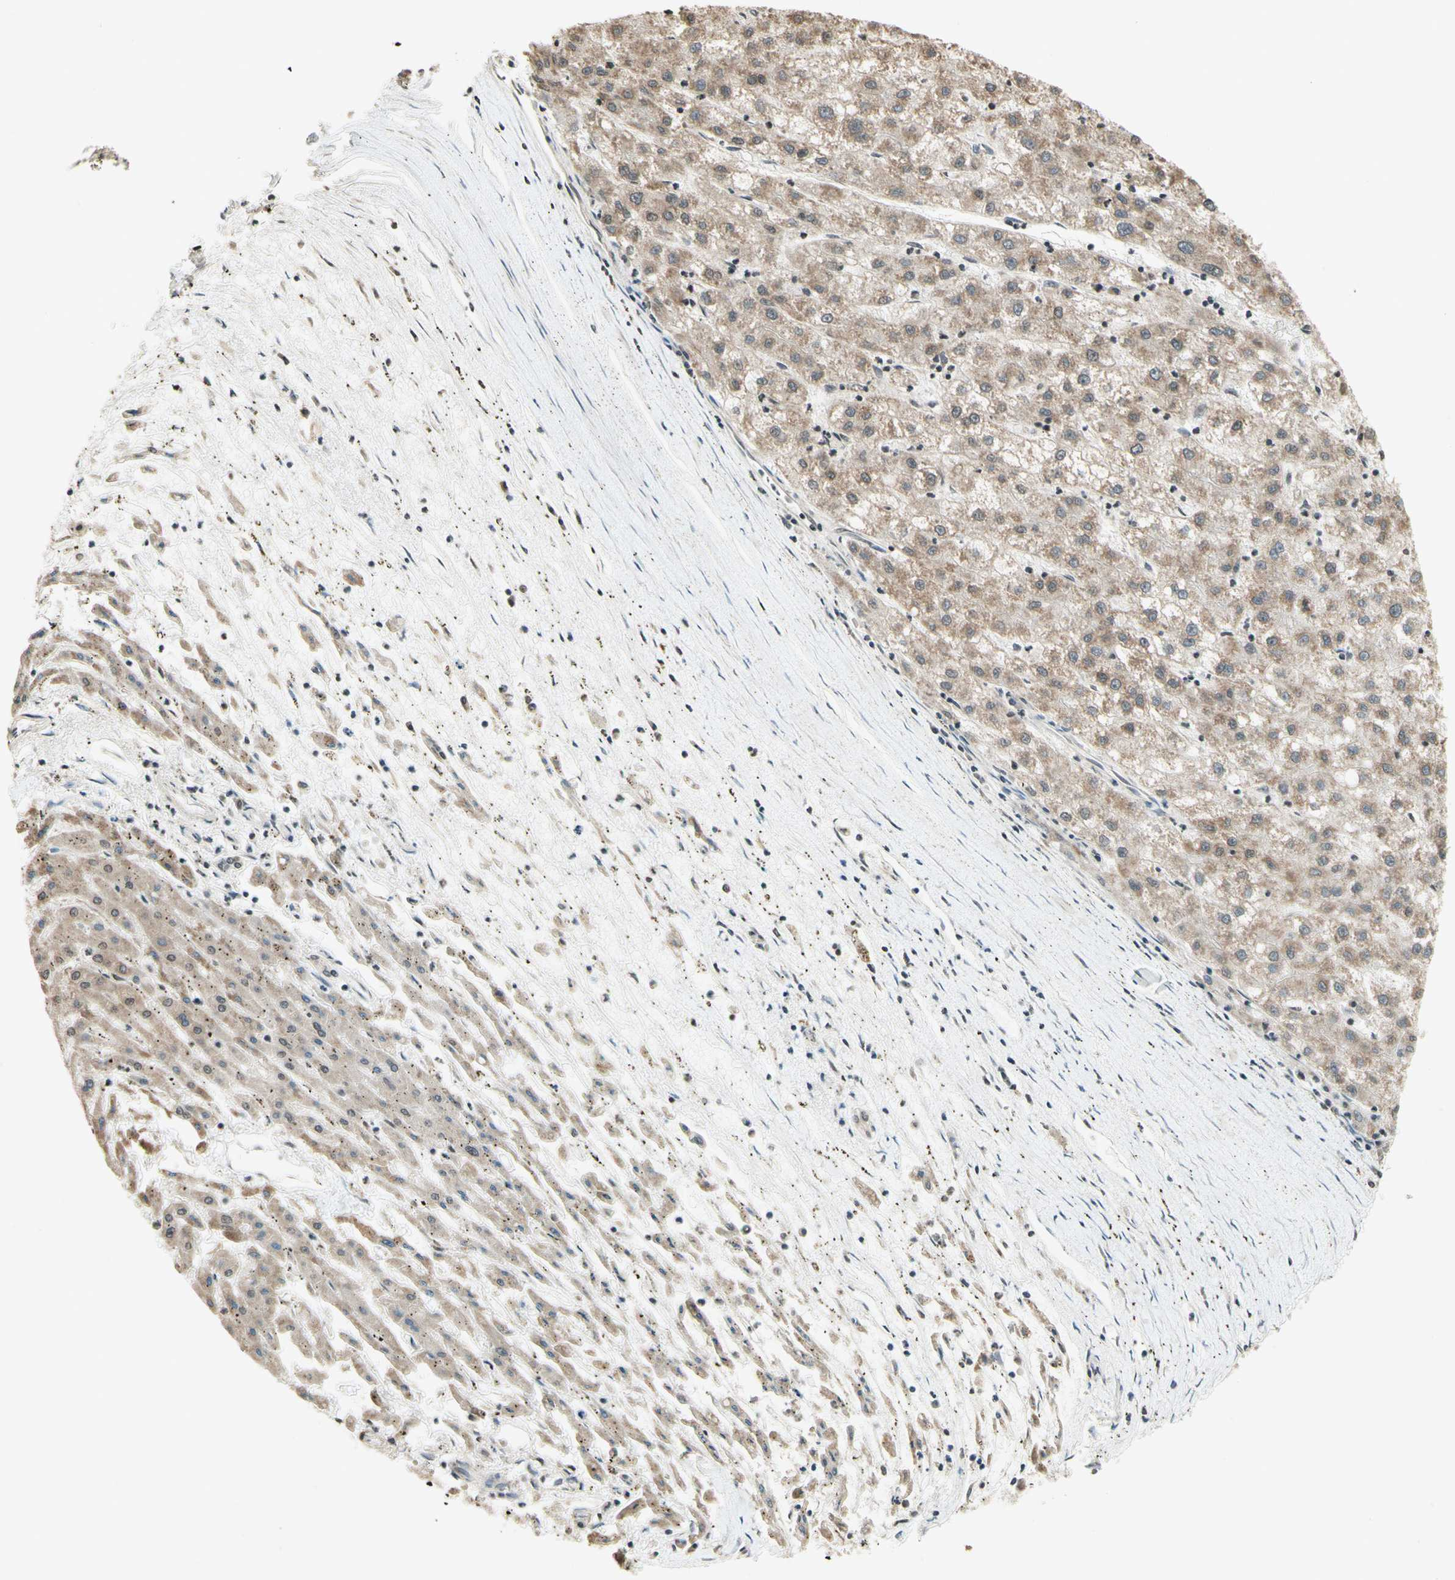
{"staining": {"intensity": "weak", "quantity": ">75%", "location": "cytoplasmic/membranous"}, "tissue": "liver cancer", "cell_type": "Tumor cells", "image_type": "cancer", "snomed": [{"axis": "morphology", "description": "Carcinoma, Hepatocellular, NOS"}, {"axis": "topography", "description": "Liver"}], "caption": "Immunohistochemistry (IHC) histopathology image of neoplastic tissue: liver cancer stained using IHC displays low levels of weak protein expression localized specifically in the cytoplasmic/membranous of tumor cells, appearing as a cytoplasmic/membranous brown color.", "gene": "CCNI", "patient": {"sex": "male", "age": 72}}